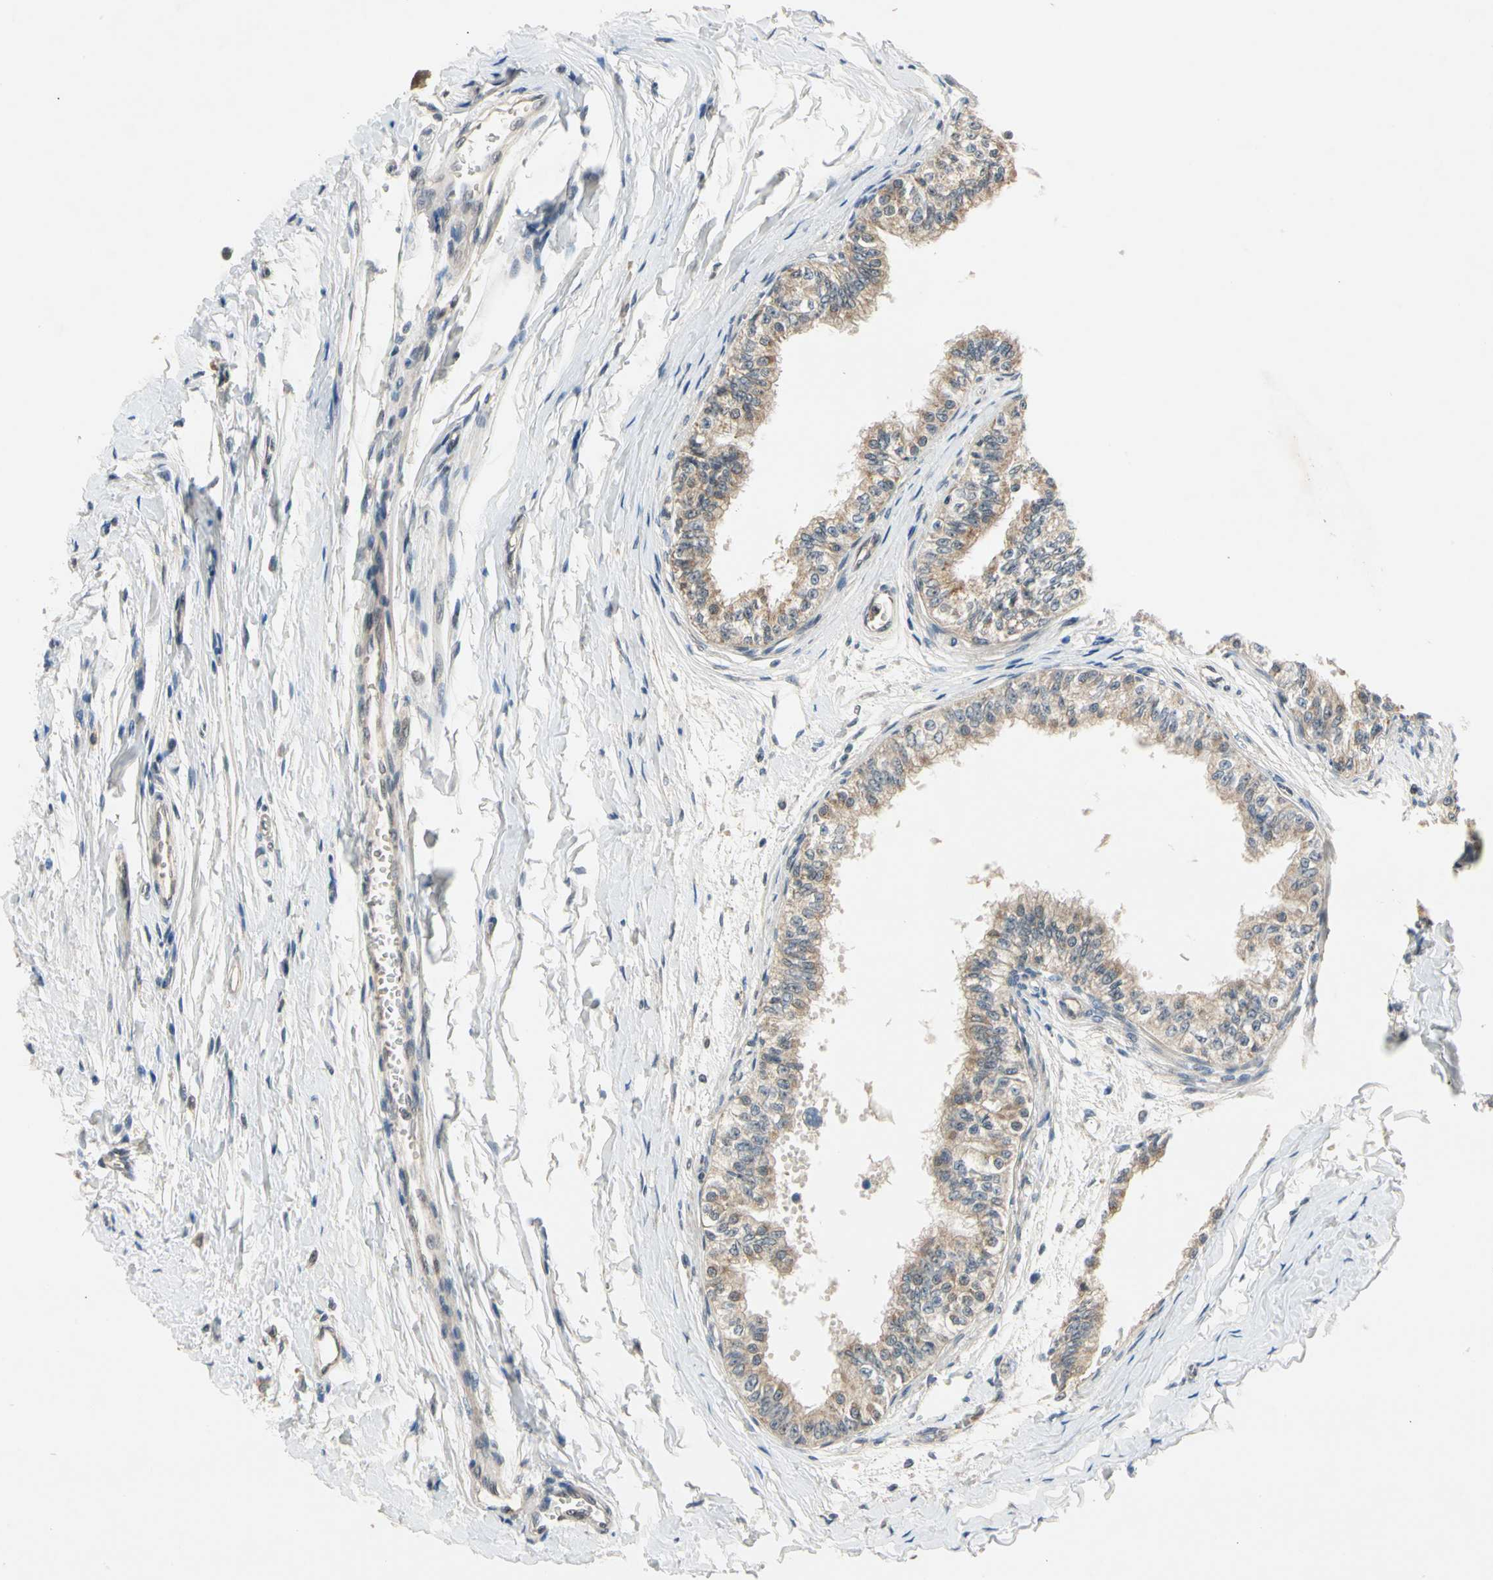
{"staining": {"intensity": "negative", "quantity": "none", "location": "none"}, "tissue": "epididymis", "cell_type": "Glandular cells", "image_type": "normal", "snomed": [{"axis": "morphology", "description": "Normal tissue, NOS"}, {"axis": "morphology", "description": "Adenocarcinoma, metastatic, NOS"}, {"axis": "topography", "description": "Testis"}, {"axis": "topography", "description": "Epididymis"}], "caption": "There is no significant staining in glandular cells of epididymis. (DAB immunohistochemistry with hematoxylin counter stain).", "gene": "RIOX2", "patient": {"sex": "male", "age": 26}}